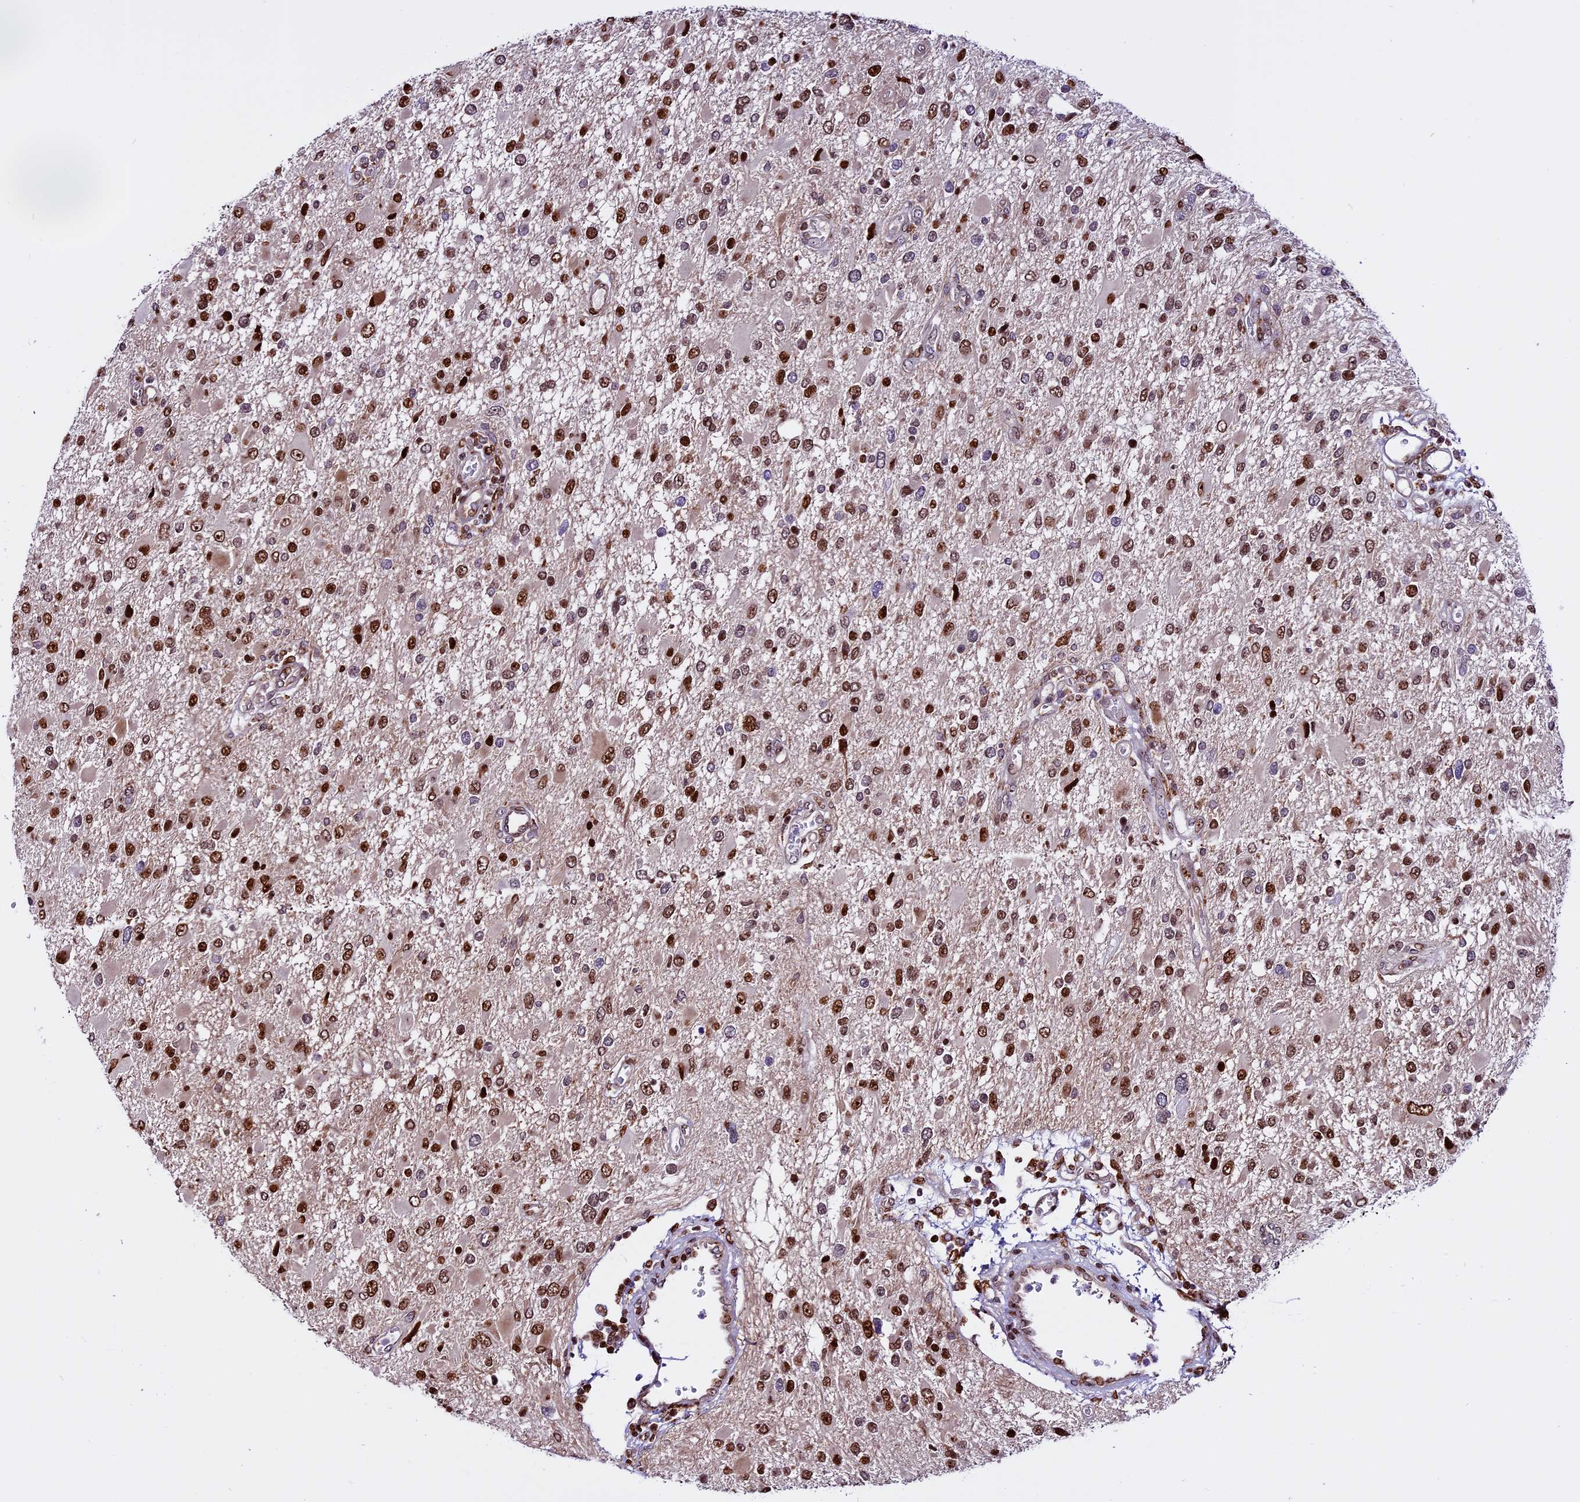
{"staining": {"intensity": "moderate", "quantity": ">75%", "location": "nuclear"}, "tissue": "glioma", "cell_type": "Tumor cells", "image_type": "cancer", "snomed": [{"axis": "morphology", "description": "Glioma, malignant, High grade"}, {"axis": "topography", "description": "Brain"}], "caption": "Immunohistochemical staining of human malignant glioma (high-grade) reveals medium levels of moderate nuclear staining in about >75% of tumor cells.", "gene": "RINL", "patient": {"sex": "male", "age": 53}}